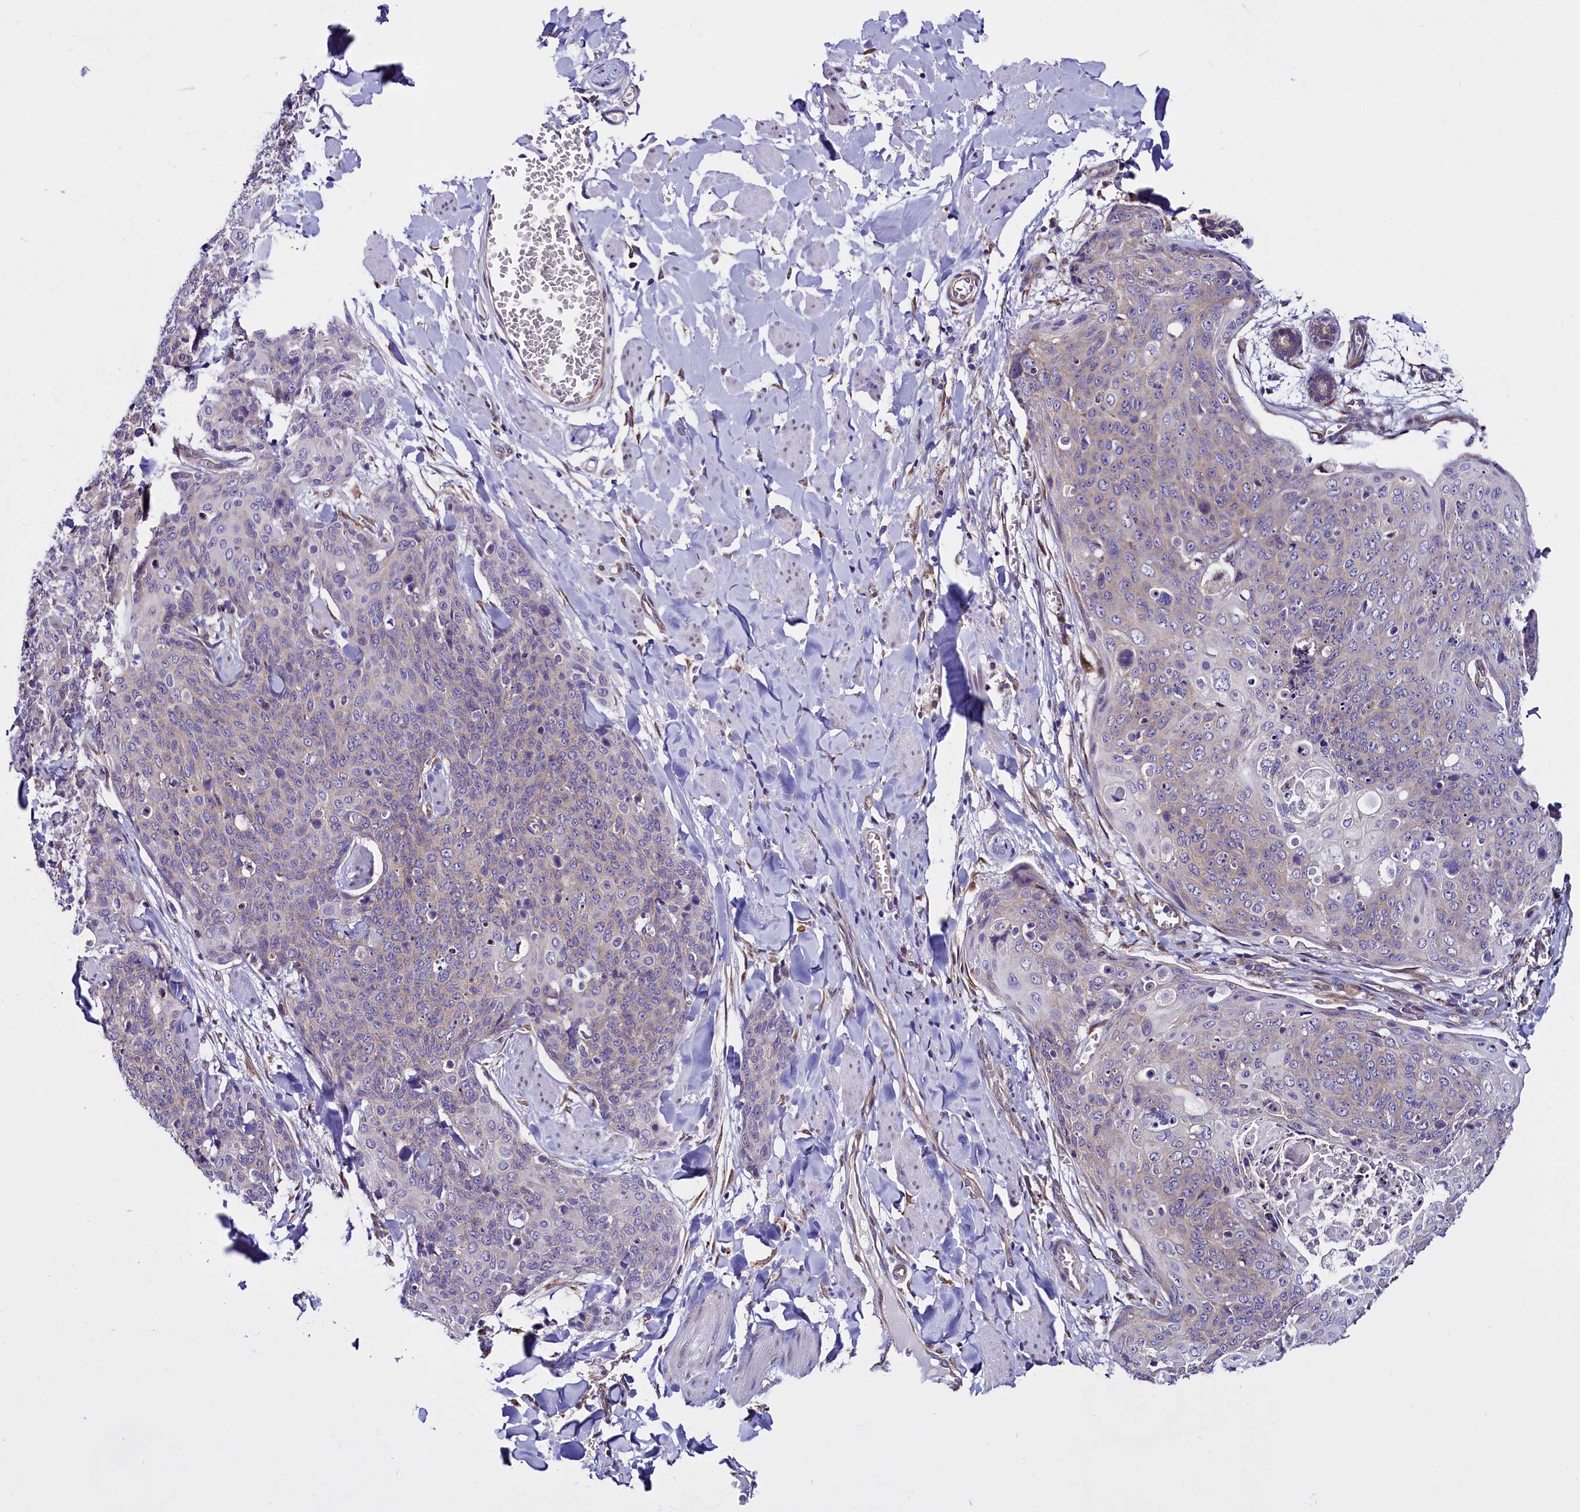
{"staining": {"intensity": "negative", "quantity": "none", "location": "none"}, "tissue": "skin cancer", "cell_type": "Tumor cells", "image_type": "cancer", "snomed": [{"axis": "morphology", "description": "Squamous cell carcinoma, NOS"}, {"axis": "topography", "description": "Skin"}, {"axis": "topography", "description": "Vulva"}], "caption": "This is an immunohistochemistry (IHC) image of skin cancer (squamous cell carcinoma). There is no expression in tumor cells.", "gene": "UACA", "patient": {"sex": "female", "age": 85}}